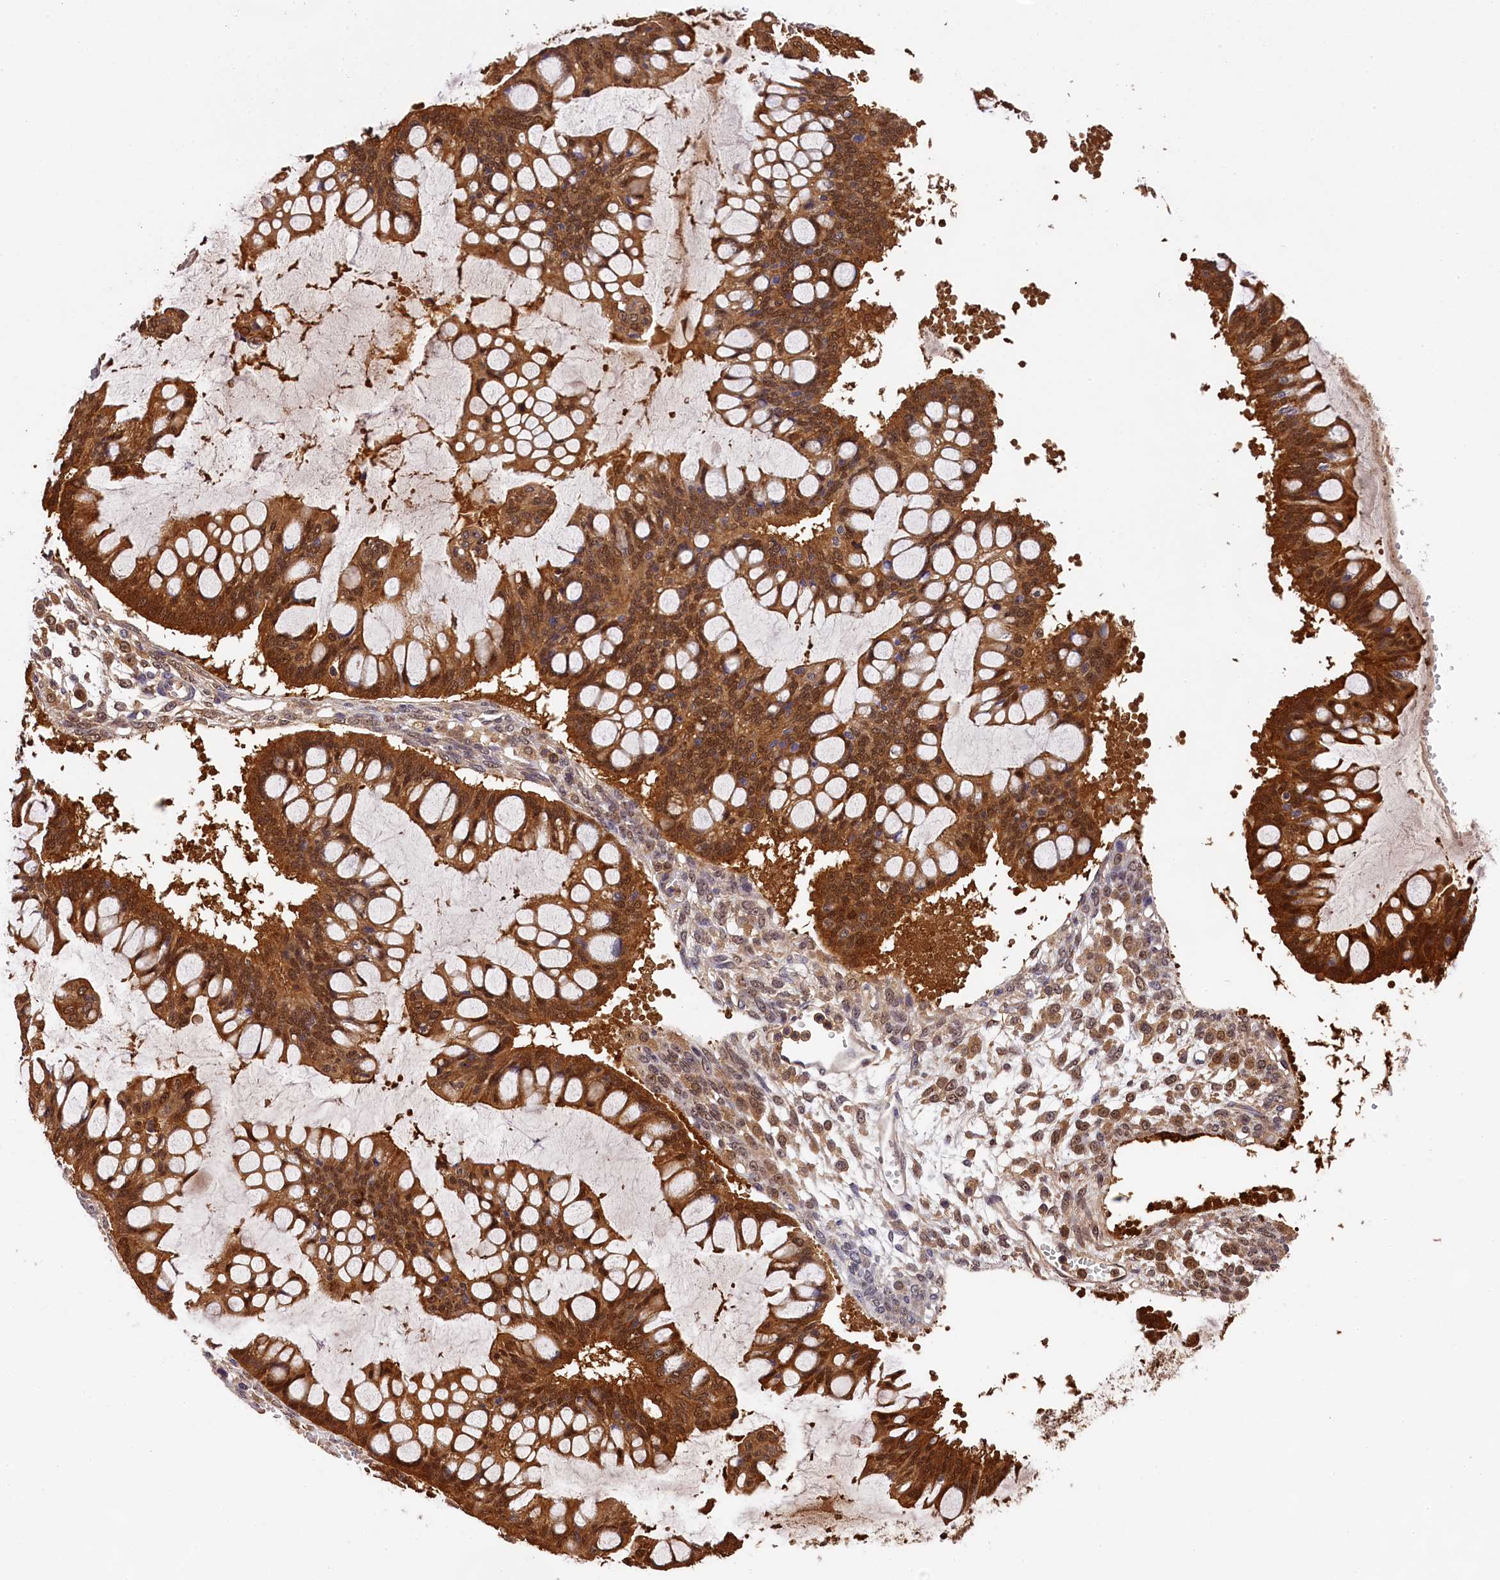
{"staining": {"intensity": "strong", "quantity": ">75%", "location": "cytoplasmic/membranous,nuclear"}, "tissue": "ovarian cancer", "cell_type": "Tumor cells", "image_type": "cancer", "snomed": [{"axis": "morphology", "description": "Cystadenocarcinoma, mucinous, NOS"}, {"axis": "topography", "description": "Ovary"}], "caption": "About >75% of tumor cells in ovarian cancer (mucinous cystadenocarcinoma) exhibit strong cytoplasmic/membranous and nuclear protein expression as visualized by brown immunohistochemical staining.", "gene": "EIF6", "patient": {"sex": "female", "age": 73}}